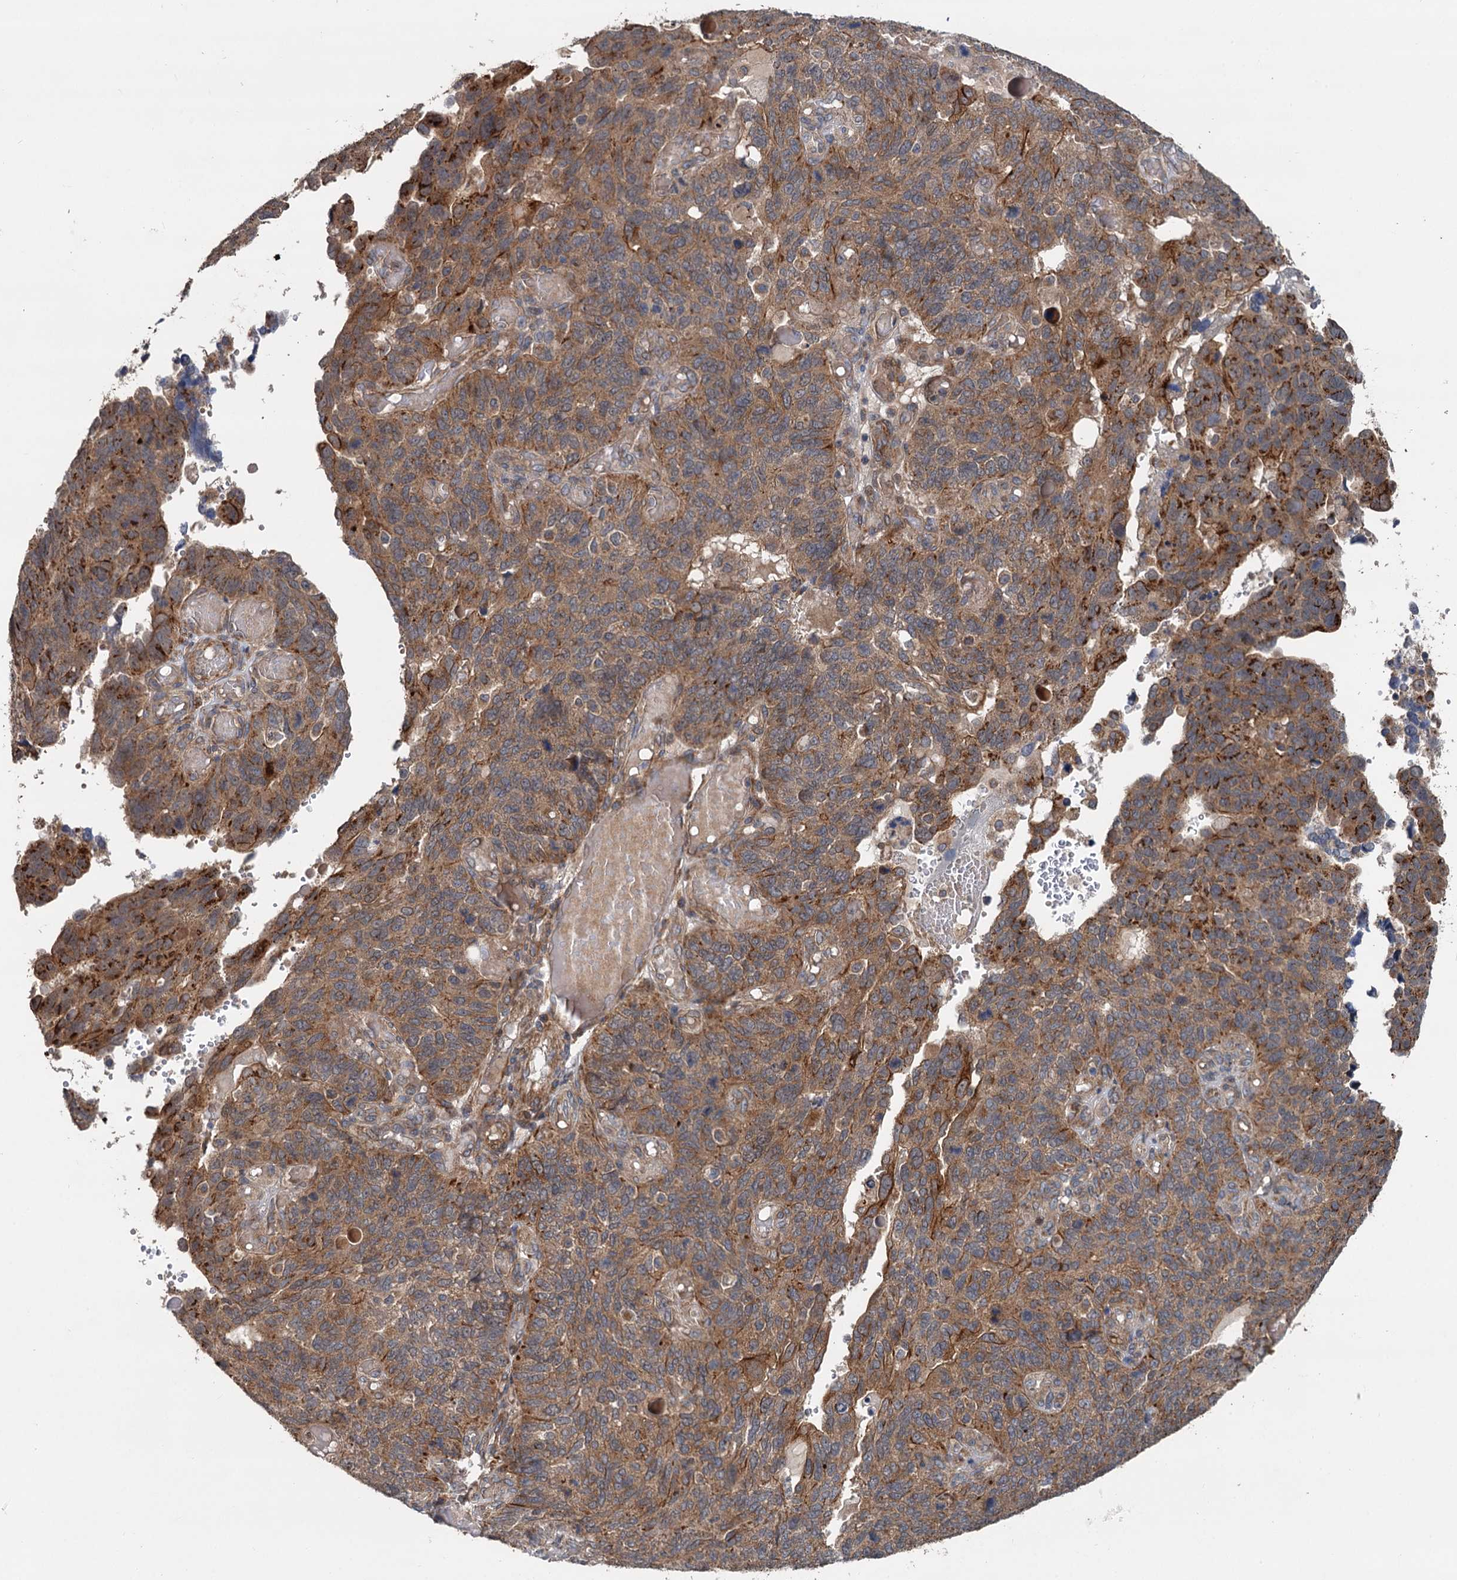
{"staining": {"intensity": "moderate", "quantity": ">75%", "location": "cytoplasmic/membranous"}, "tissue": "endometrial cancer", "cell_type": "Tumor cells", "image_type": "cancer", "snomed": [{"axis": "morphology", "description": "Adenocarcinoma, NOS"}, {"axis": "topography", "description": "Endometrium"}], "caption": "Immunohistochemical staining of human endometrial cancer displays medium levels of moderate cytoplasmic/membranous positivity in approximately >75% of tumor cells.", "gene": "LRRK2", "patient": {"sex": "female", "age": 66}}